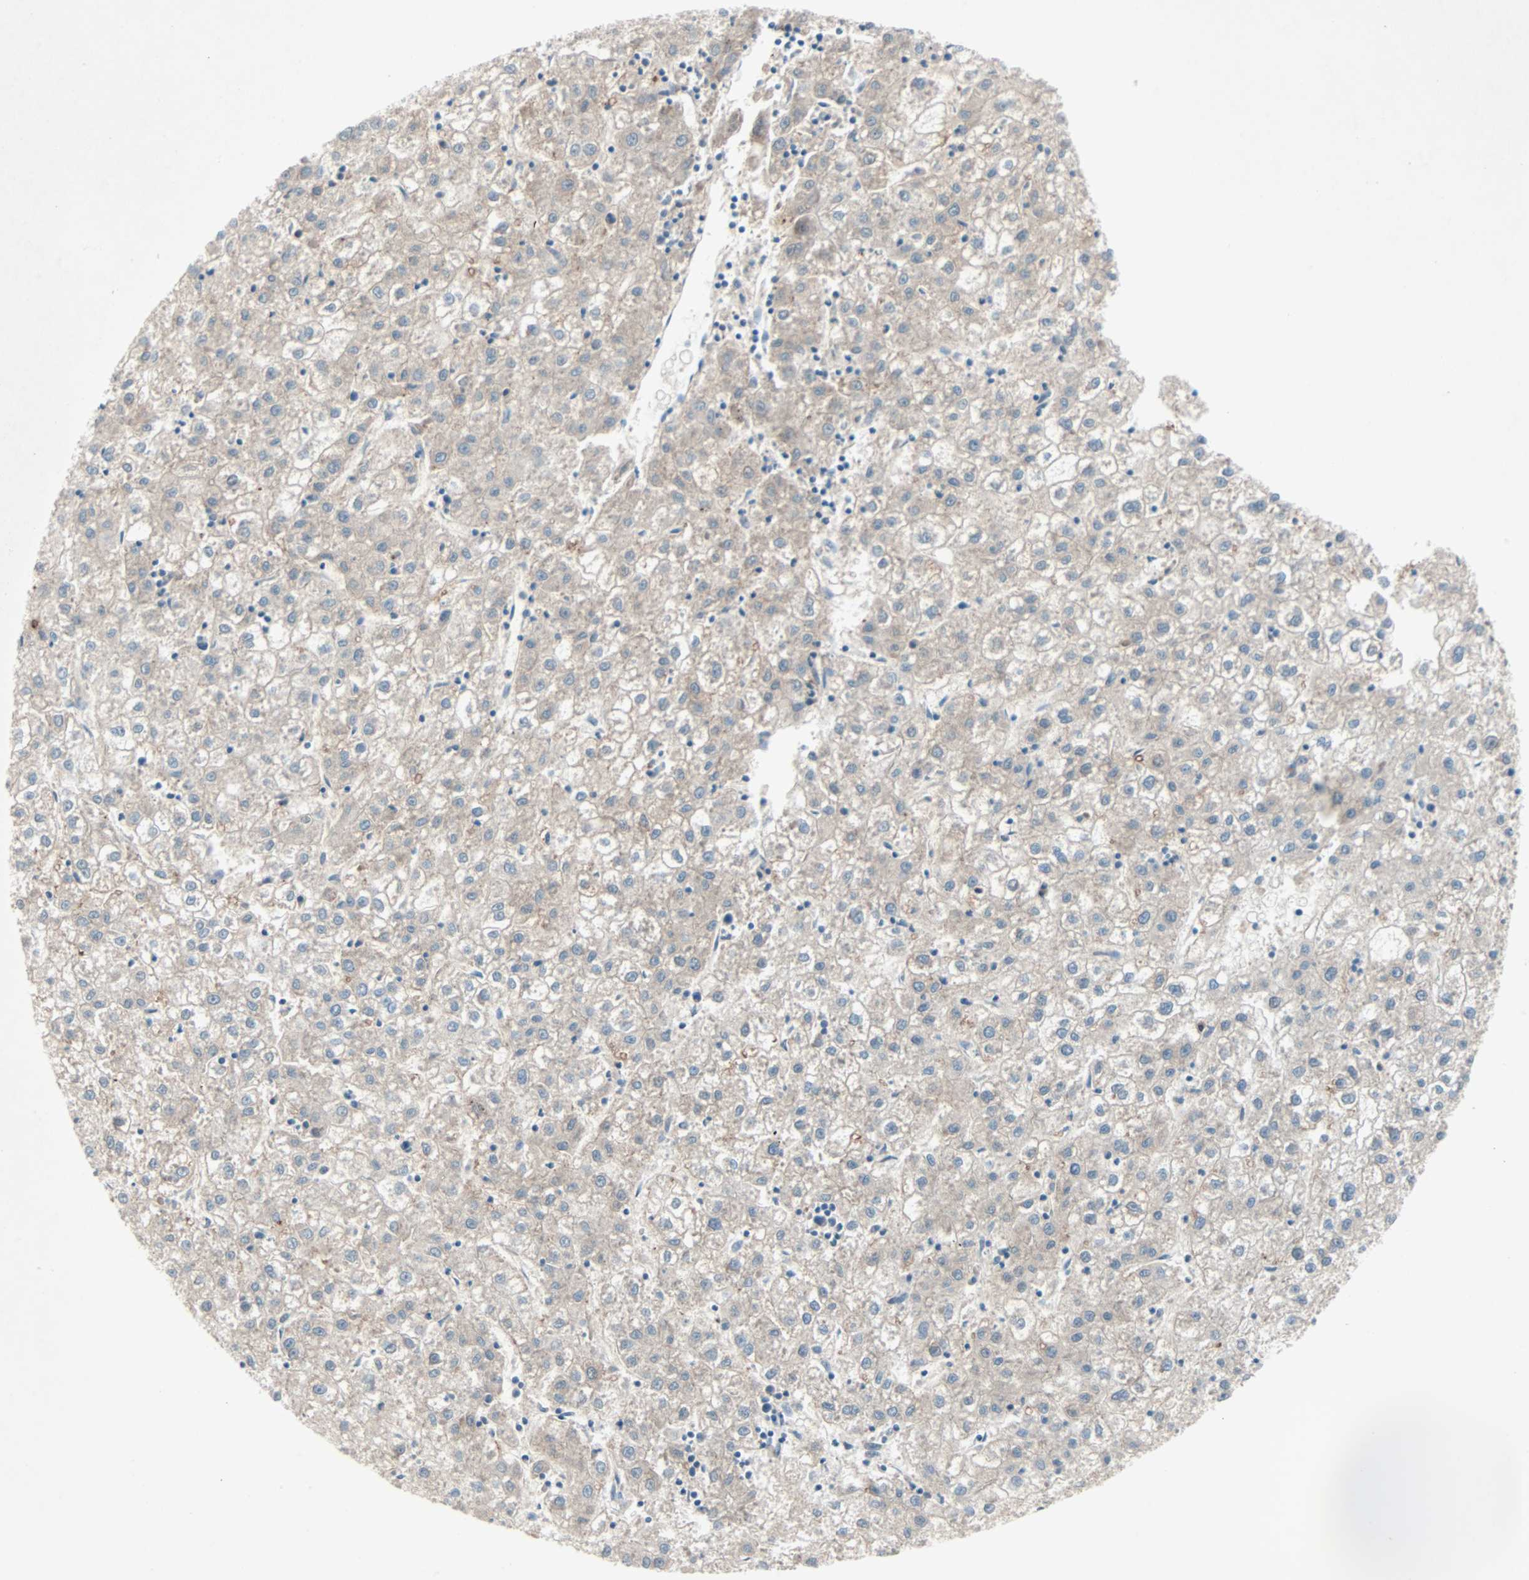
{"staining": {"intensity": "weak", "quantity": "25%-75%", "location": "cytoplasmic/membranous"}, "tissue": "liver cancer", "cell_type": "Tumor cells", "image_type": "cancer", "snomed": [{"axis": "morphology", "description": "Carcinoma, Hepatocellular, NOS"}, {"axis": "topography", "description": "Liver"}], "caption": "A micrograph showing weak cytoplasmic/membranous staining in about 25%-75% of tumor cells in liver cancer, as visualized by brown immunohistochemical staining.", "gene": "SMIM8", "patient": {"sex": "male", "age": 72}}